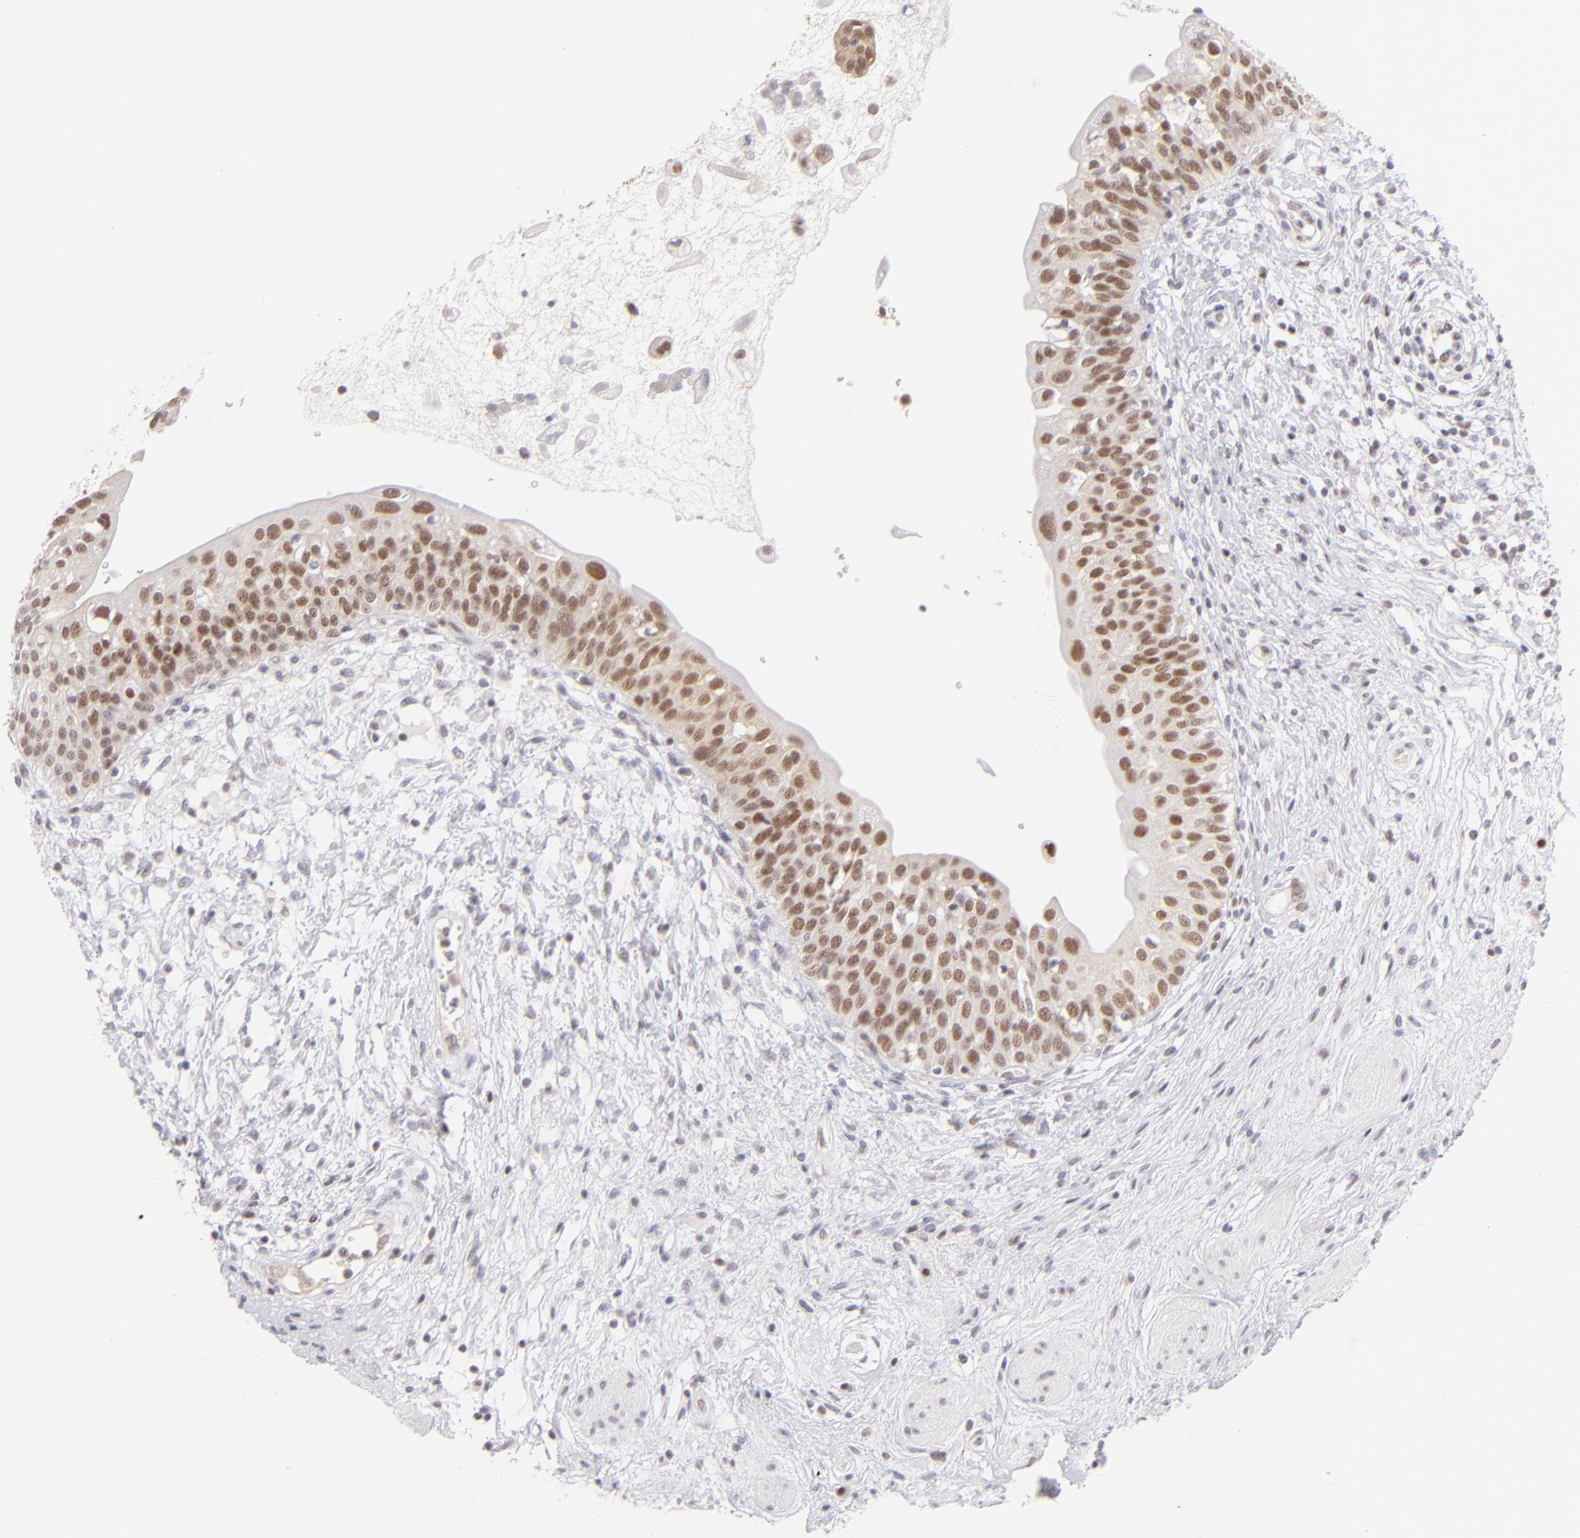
{"staining": {"intensity": "moderate", "quantity": "25%-75%", "location": "nuclear"}, "tissue": "urinary bladder", "cell_type": "Urothelial cells", "image_type": "normal", "snomed": [{"axis": "morphology", "description": "Normal tissue, NOS"}, {"axis": "topography", "description": "Urinary bladder"}], "caption": "Benign urinary bladder displays moderate nuclear expression in about 25%-75% of urothelial cells, visualized by immunohistochemistry. (DAB (3,3'-diaminobenzidine) IHC with brightfield microscopy, high magnification).", "gene": "POU2F1", "patient": {"sex": "female", "age": 55}}